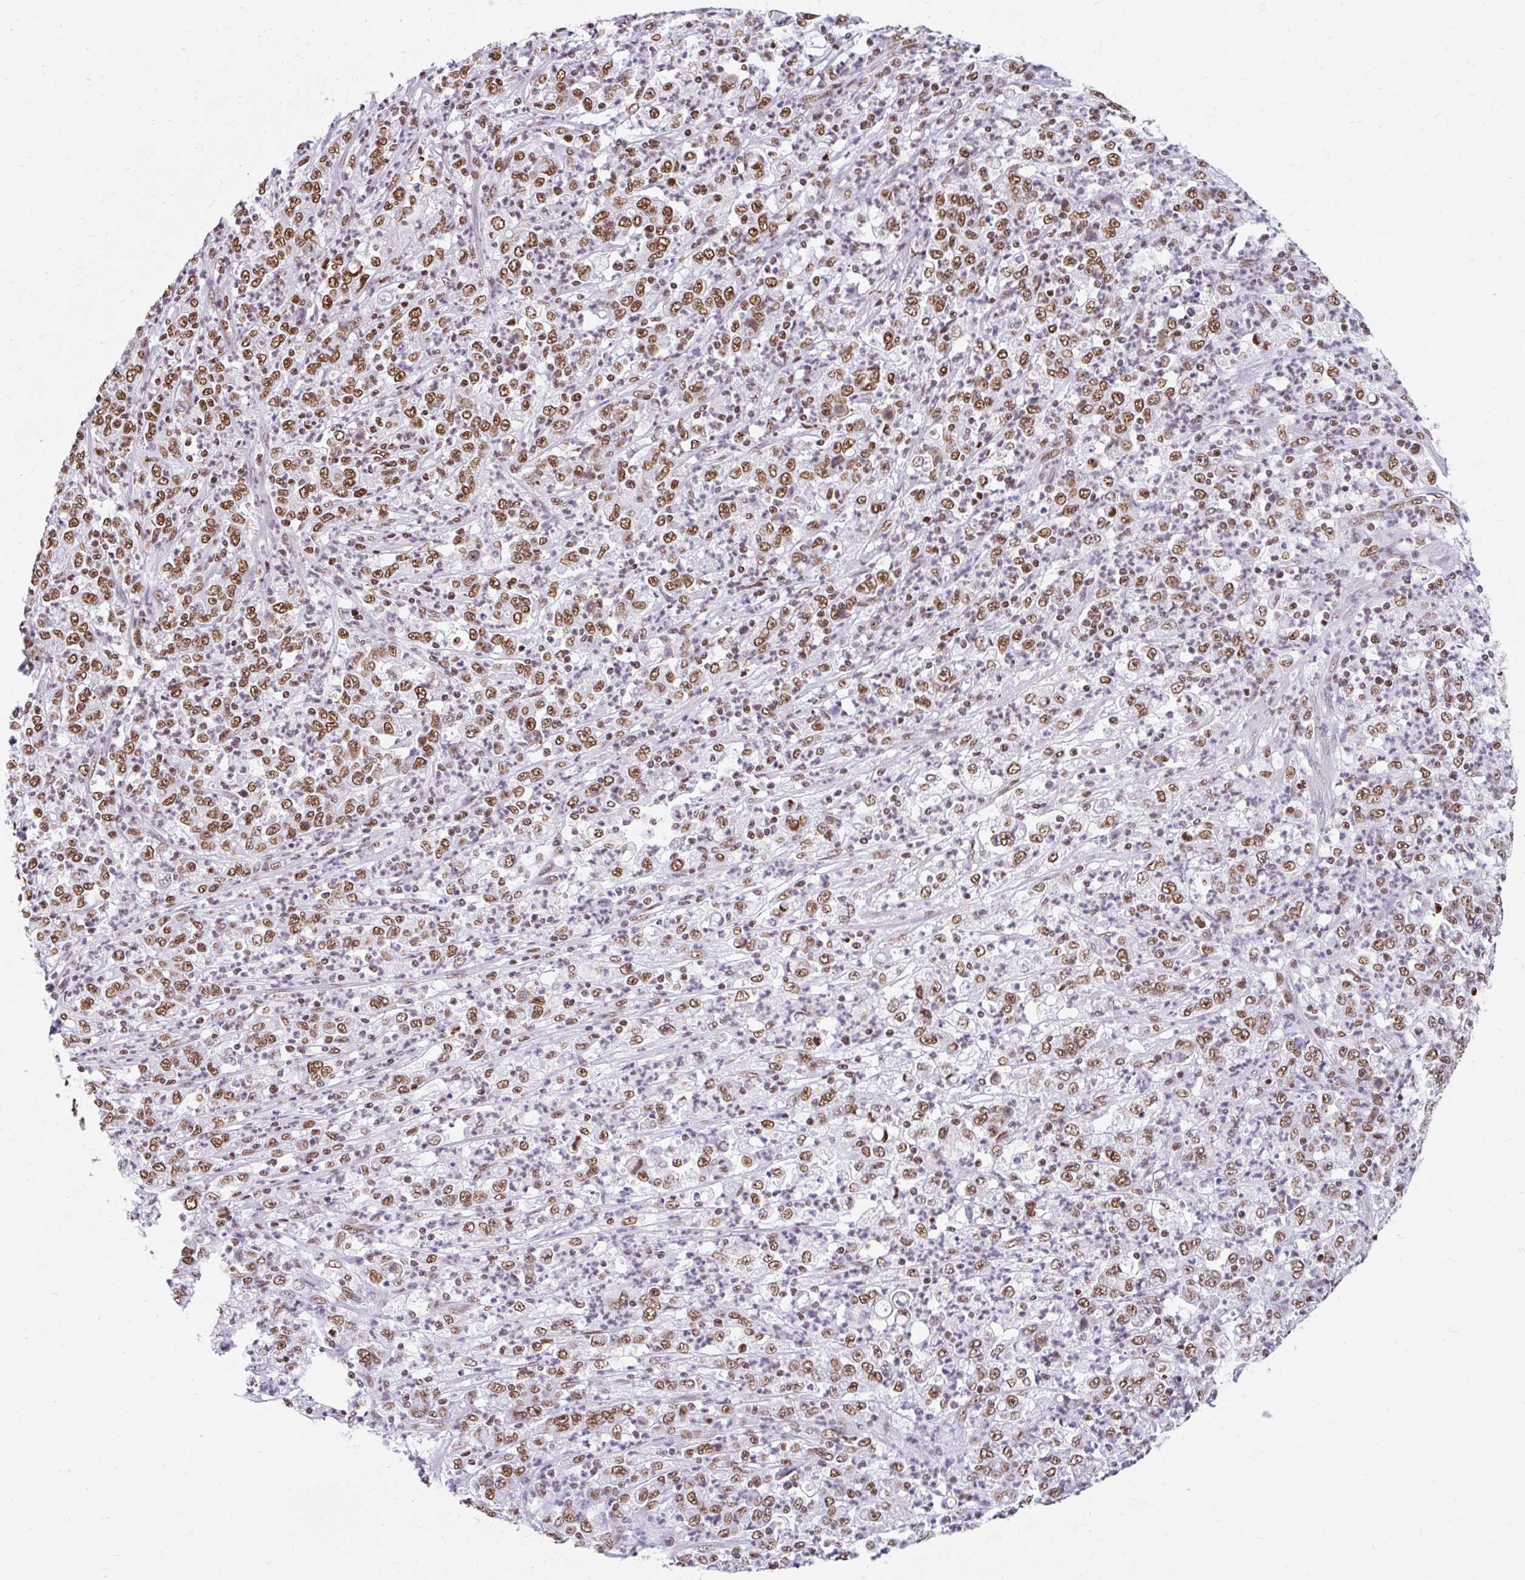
{"staining": {"intensity": "moderate", "quantity": ">75%", "location": "nuclear"}, "tissue": "stomach cancer", "cell_type": "Tumor cells", "image_type": "cancer", "snomed": [{"axis": "morphology", "description": "Adenocarcinoma, NOS"}, {"axis": "topography", "description": "Stomach, lower"}], "caption": "Protein expression analysis of adenocarcinoma (stomach) reveals moderate nuclear expression in approximately >75% of tumor cells. The staining was performed using DAB to visualize the protein expression in brown, while the nuclei were stained in blue with hematoxylin (Magnification: 20x).", "gene": "KHDRBS1", "patient": {"sex": "female", "age": 71}}